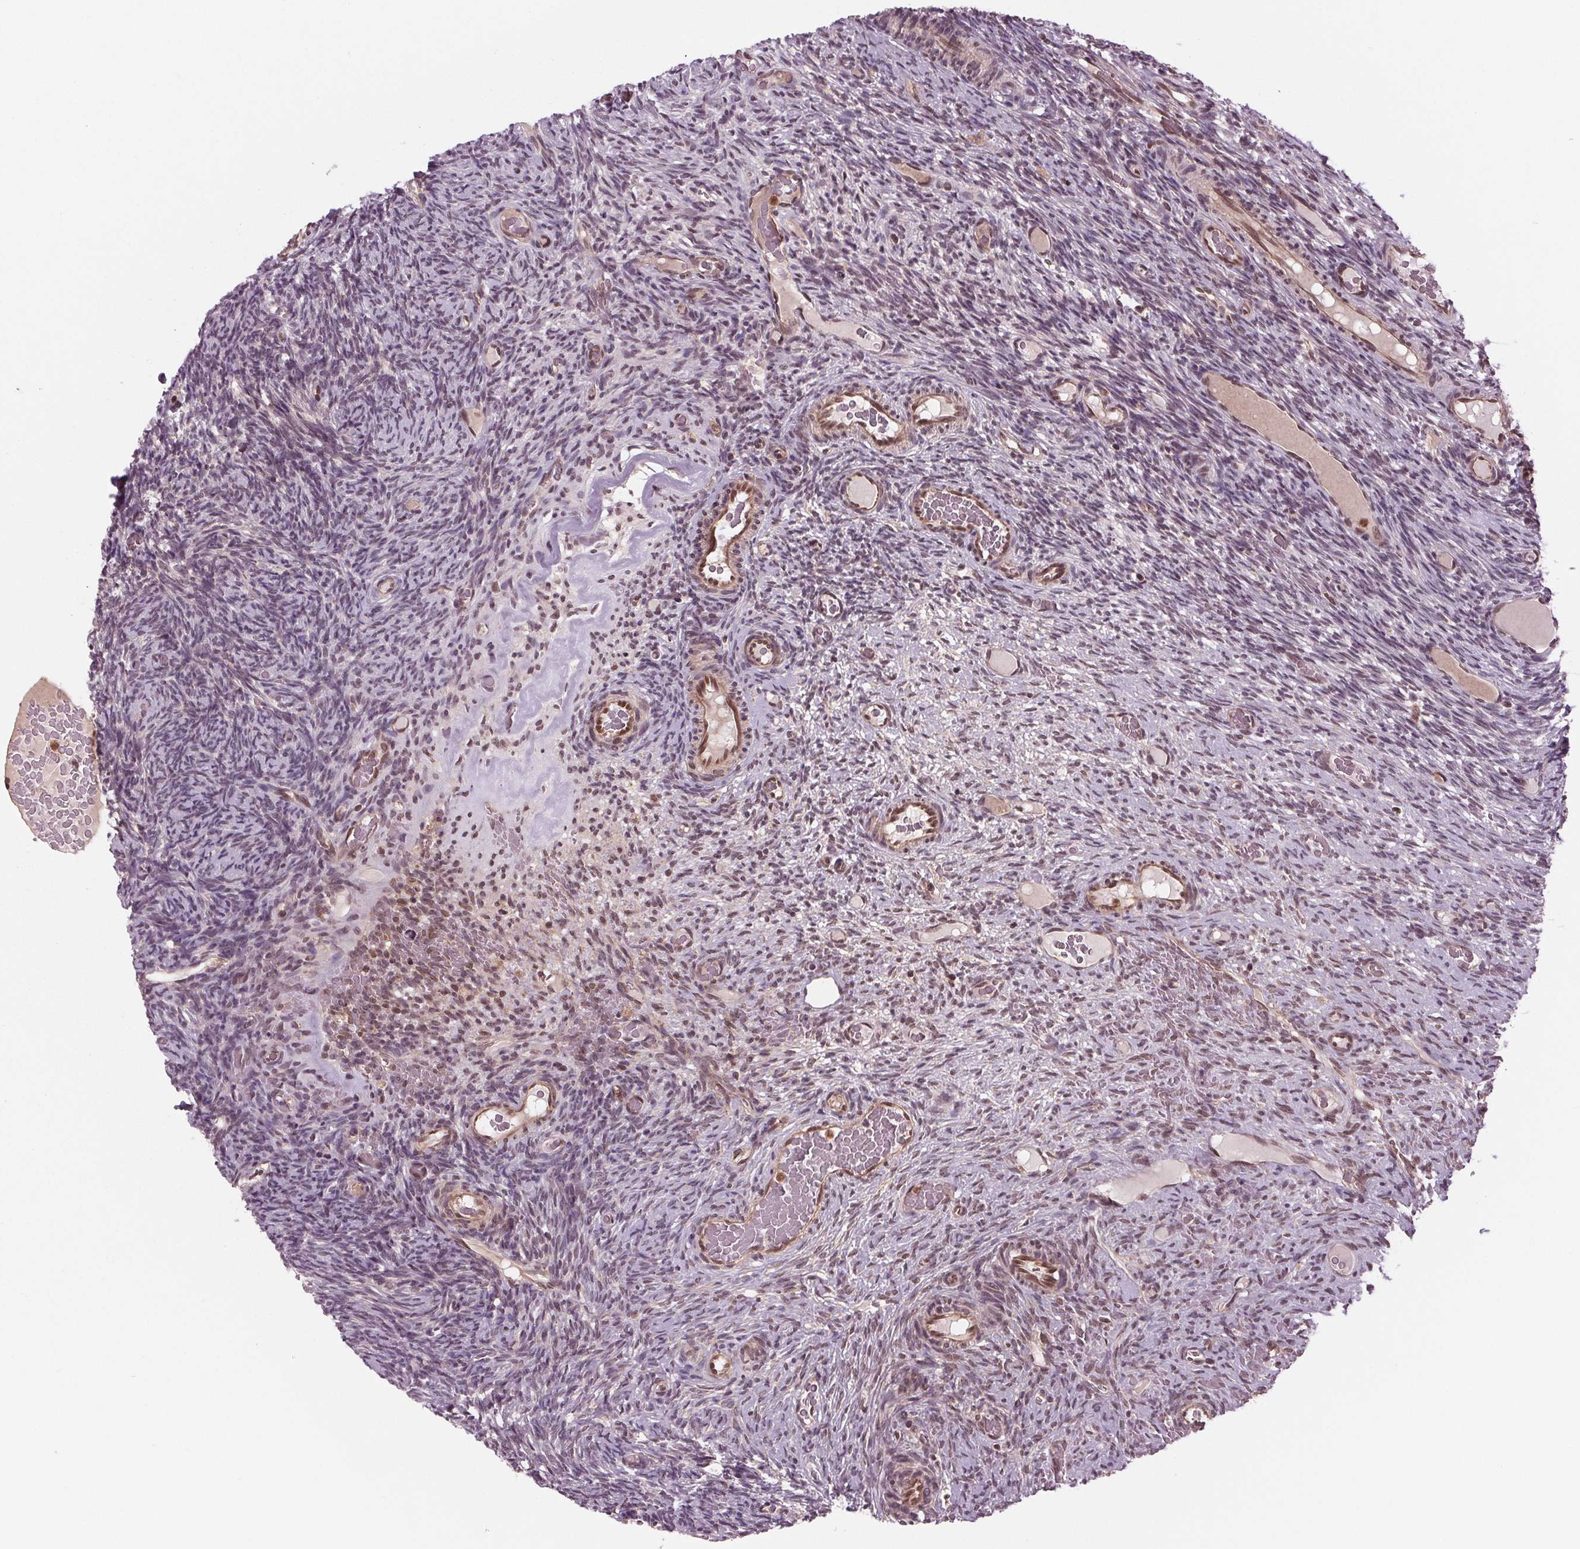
{"staining": {"intensity": "moderate", "quantity": ">75%", "location": "nuclear"}, "tissue": "ovary", "cell_type": "Follicle cells", "image_type": "normal", "snomed": [{"axis": "morphology", "description": "Normal tissue, NOS"}, {"axis": "topography", "description": "Ovary"}], "caption": "IHC of normal ovary exhibits medium levels of moderate nuclear expression in about >75% of follicle cells. Using DAB (3,3'-diaminobenzidine) (brown) and hematoxylin (blue) stains, captured at high magnification using brightfield microscopy.", "gene": "STAT3", "patient": {"sex": "female", "age": 34}}